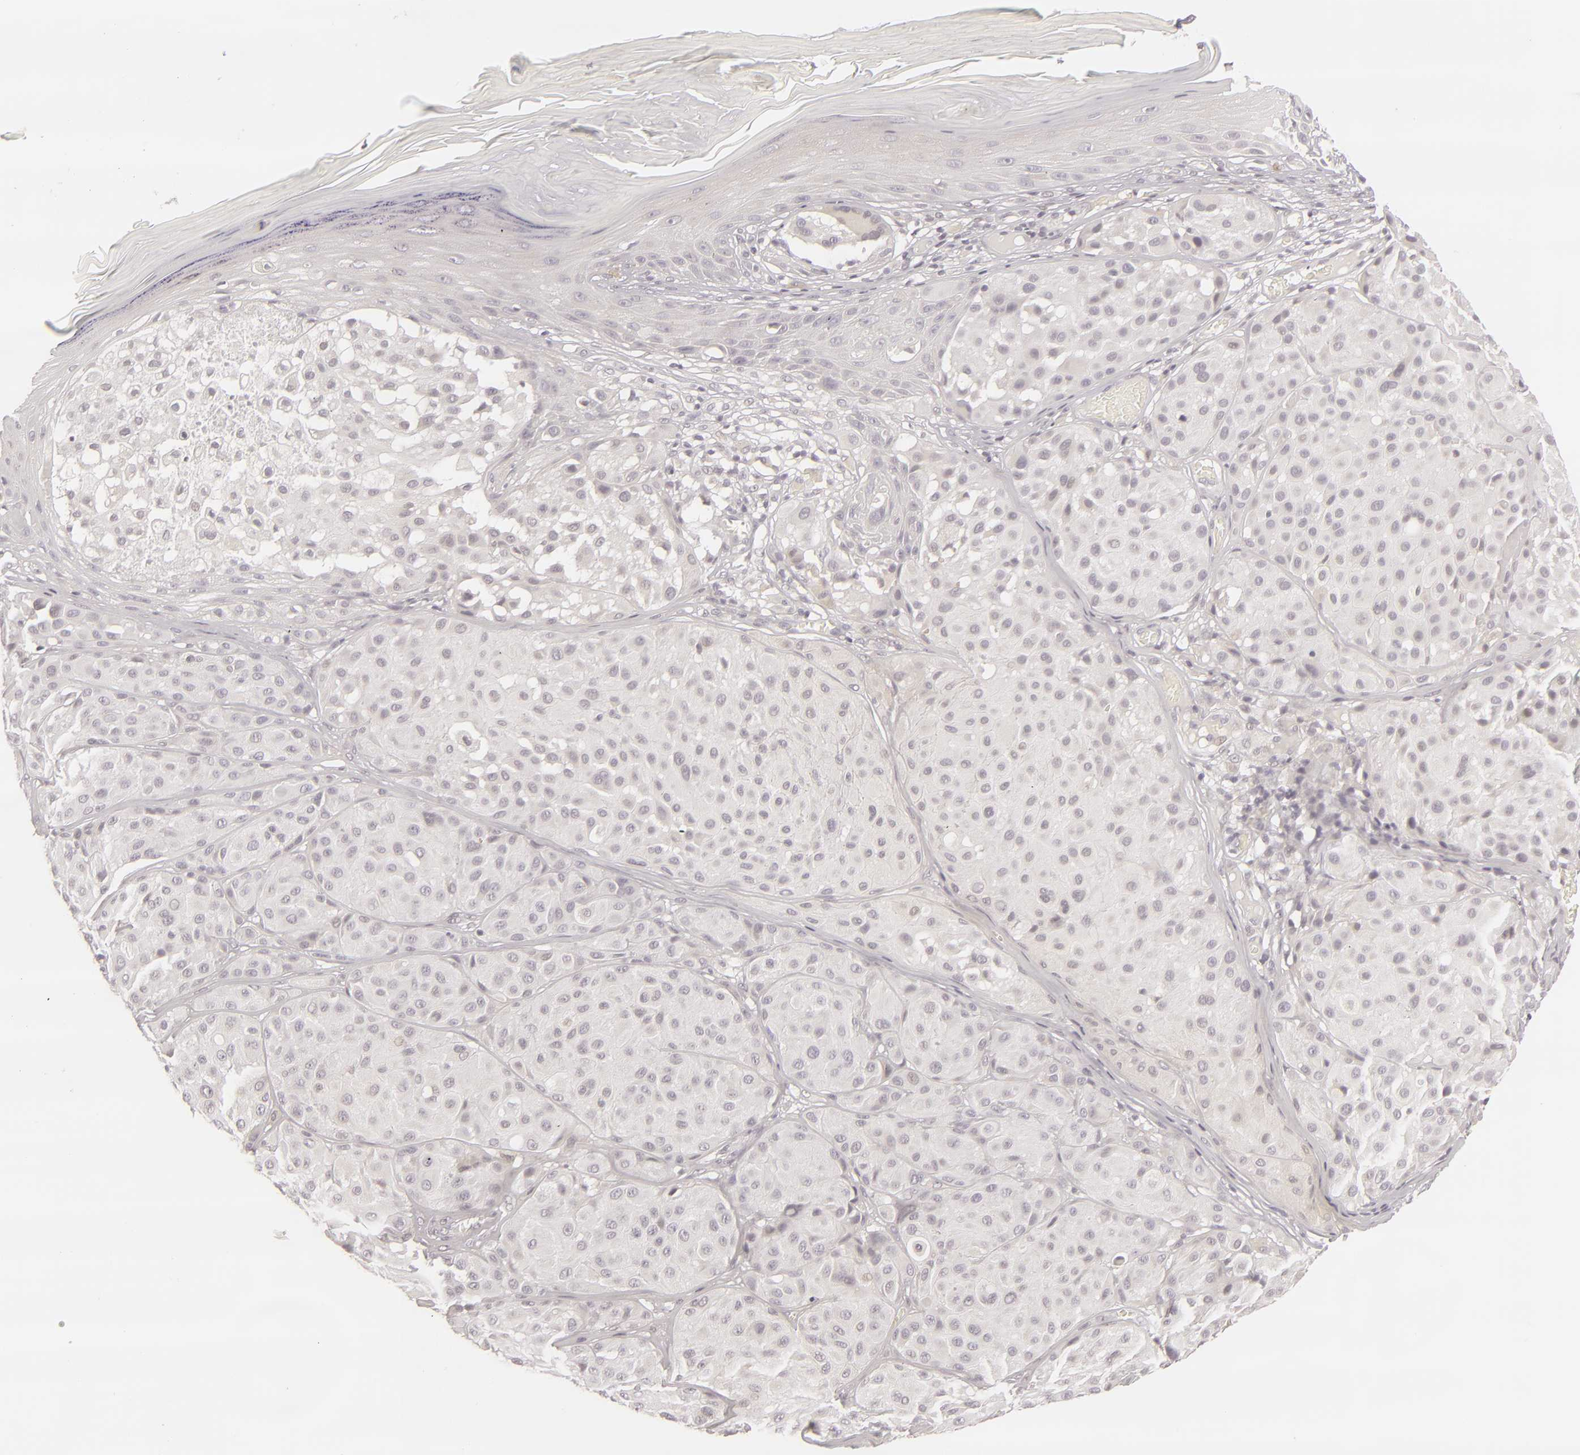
{"staining": {"intensity": "negative", "quantity": "none", "location": "none"}, "tissue": "melanoma", "cell_type": "Tumor cells", "image_type": "cancer", "snomed": [{"axis": "morphology", "description": "Malignant melanoma, NOS"}, {"axis": "topography", "description": "Skin"}], "caption": "Immunohistochemical staining of malignant melanoma reveals no significant positivity in tumor cells.", "gene": "SIX1", "patient": {"sex": "male", "age": 36}}